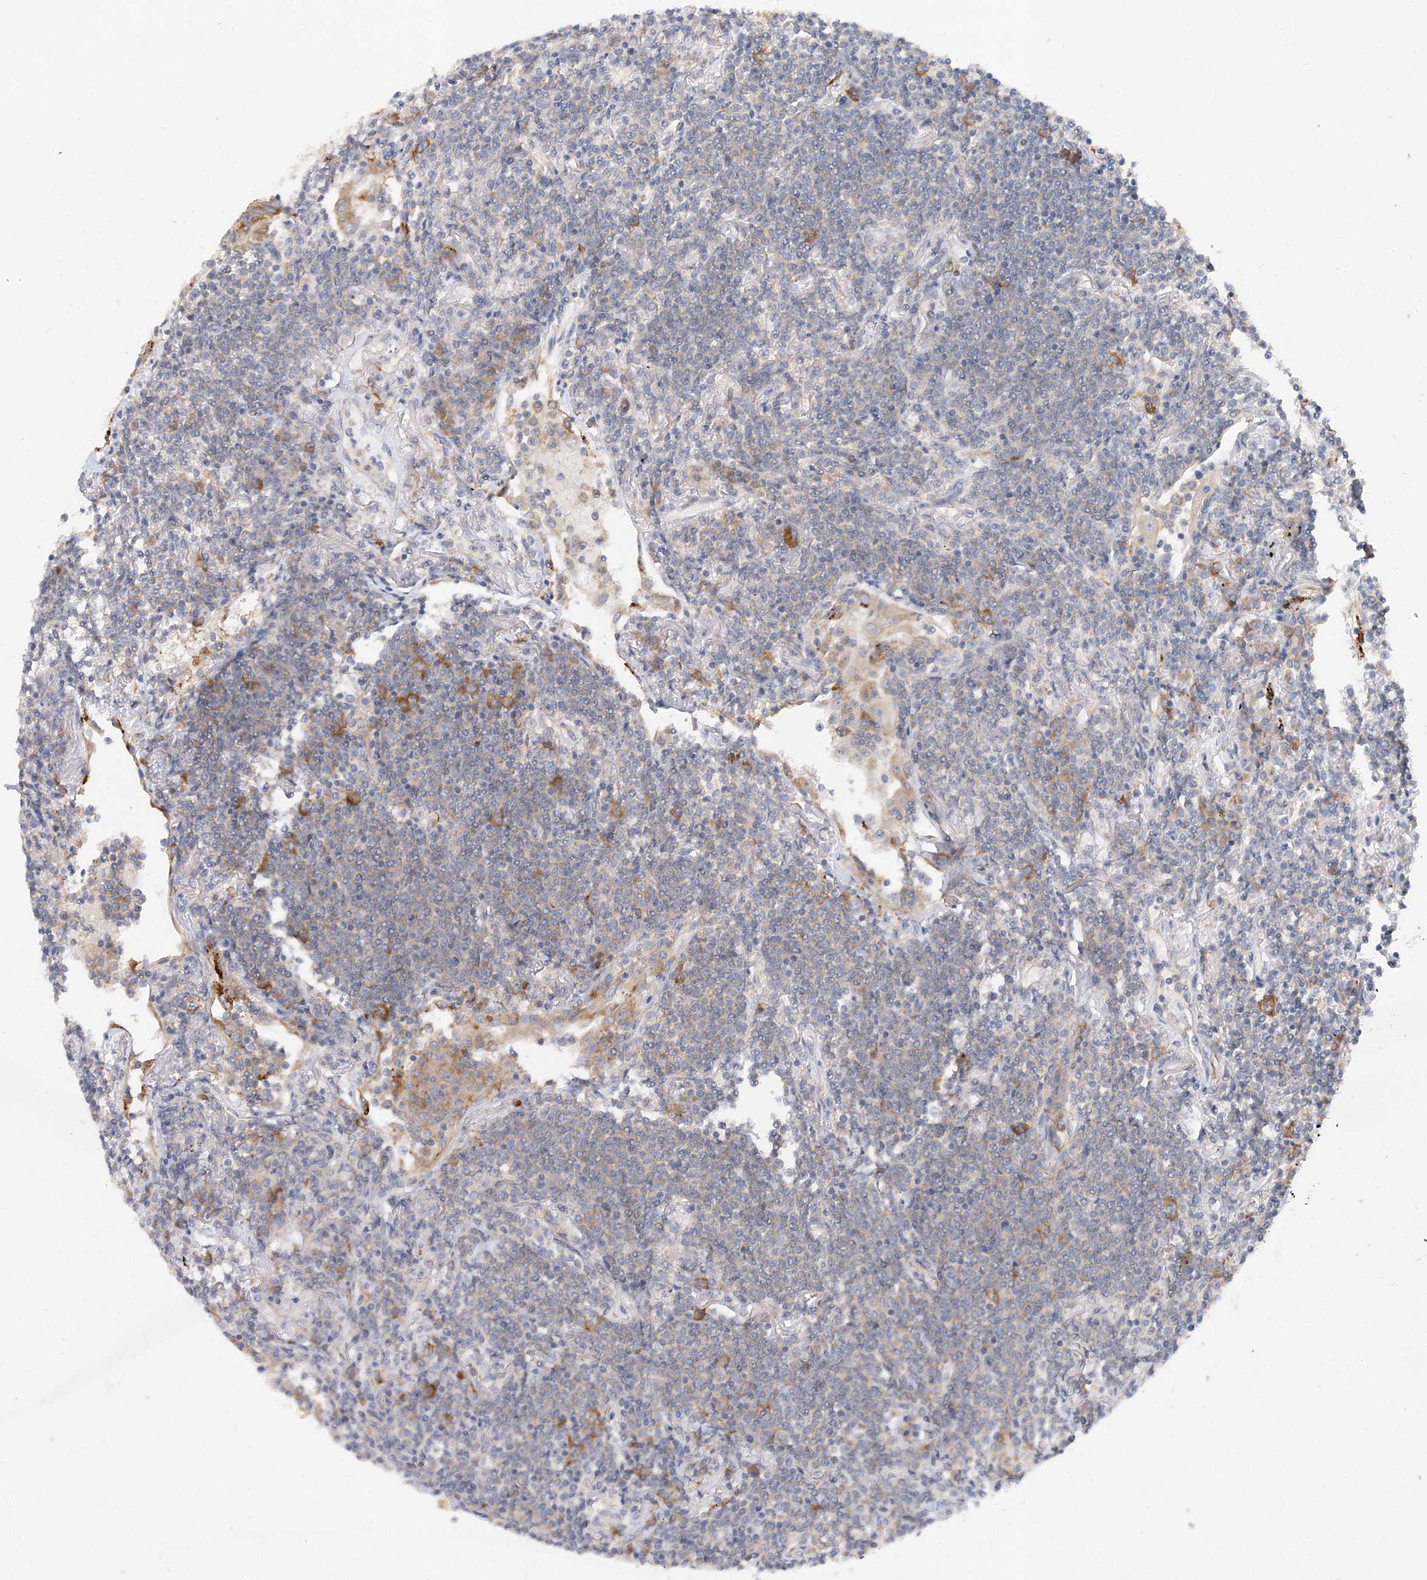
{"staining": {"intensity": "negative", "quantity": "none", "location": "none"}, "tissue": "lymphoma", "cell_type": "Tumor cells", "image_type": "cancer", "snomed": [{"axis": "morphology", "description": "Malignant lymphoma, non-Hodgkin's type, Low grade"}, {"axis": "topography", "description": "Lung"}], "caption": "Immunohistochemistry (IHC) photomicrograph of neoplastic tissue: malignant lymphoma, non-Hodgkin's type (low-grade) stained with DAB (3,3'-diaminobenzidine) demonstrates no significant protein expression in tumor cells.", "gene": "LARP4B", "patient": {"sex": "female", "age": 71}}